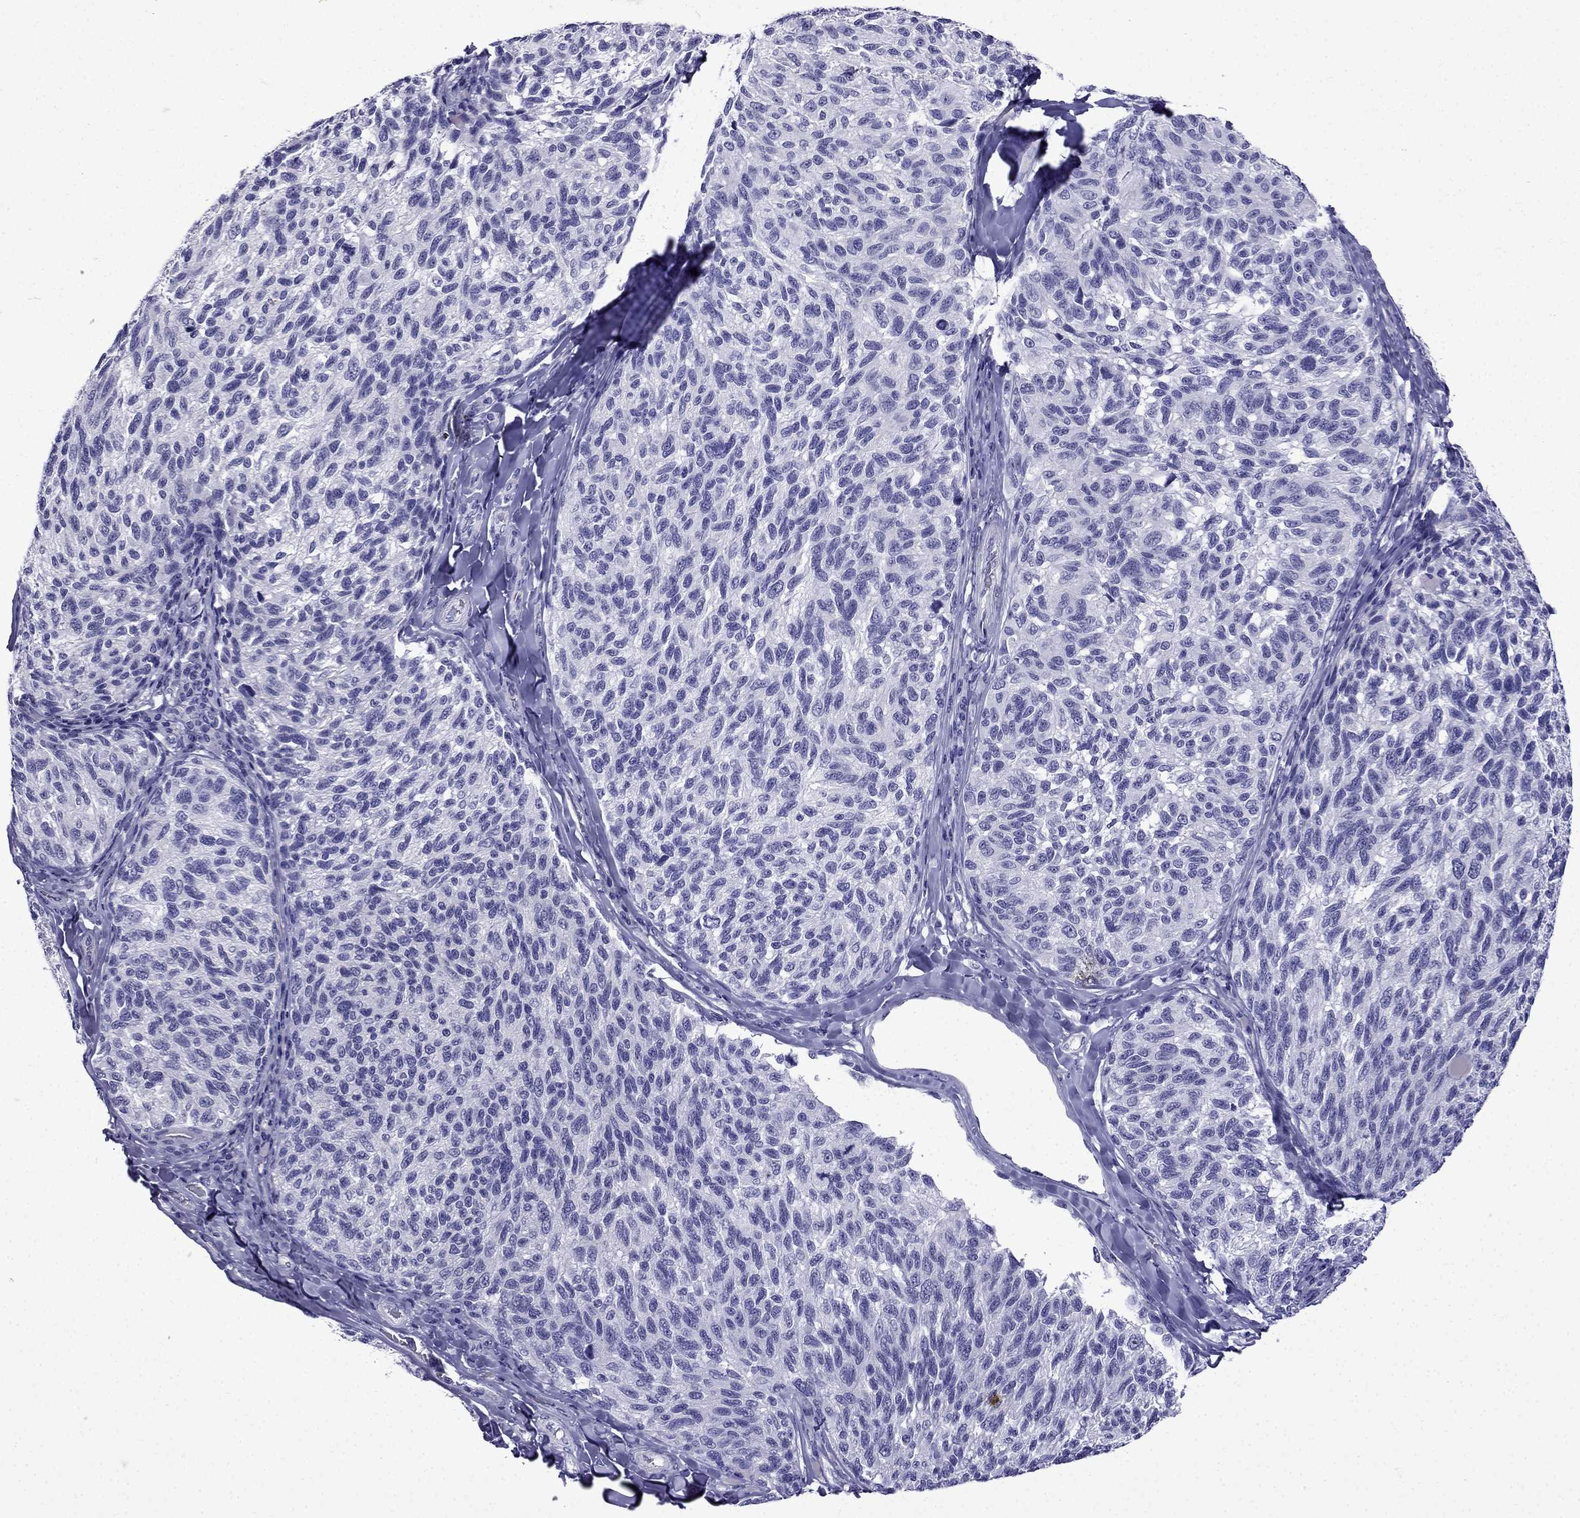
{"staining": {"intensity": "negative", "quantity": "none", "location": "none"}, "tissue": "melanoma", "cell_type": "Tumor cells", "image_type": "cancer", "snomed": [{"axis": "morphology", "description": "Malignant melanoma, NOS"}, {"axis": "topography", "description": "Skin"}], "caption": "A high-resolution photomicrograph shows IHC staining of malignant melanoma, which exhibits no significant positivity in tumor cells. The staining was performed using DAB (3,3'-diaminobenzidine) to visualize the protein expression in brown, while the nuclei were stained in blue with hematoxylin (Magnification: 20x).", "gene": "ERC2", "patient": {"sex": "female", "age": 73}}